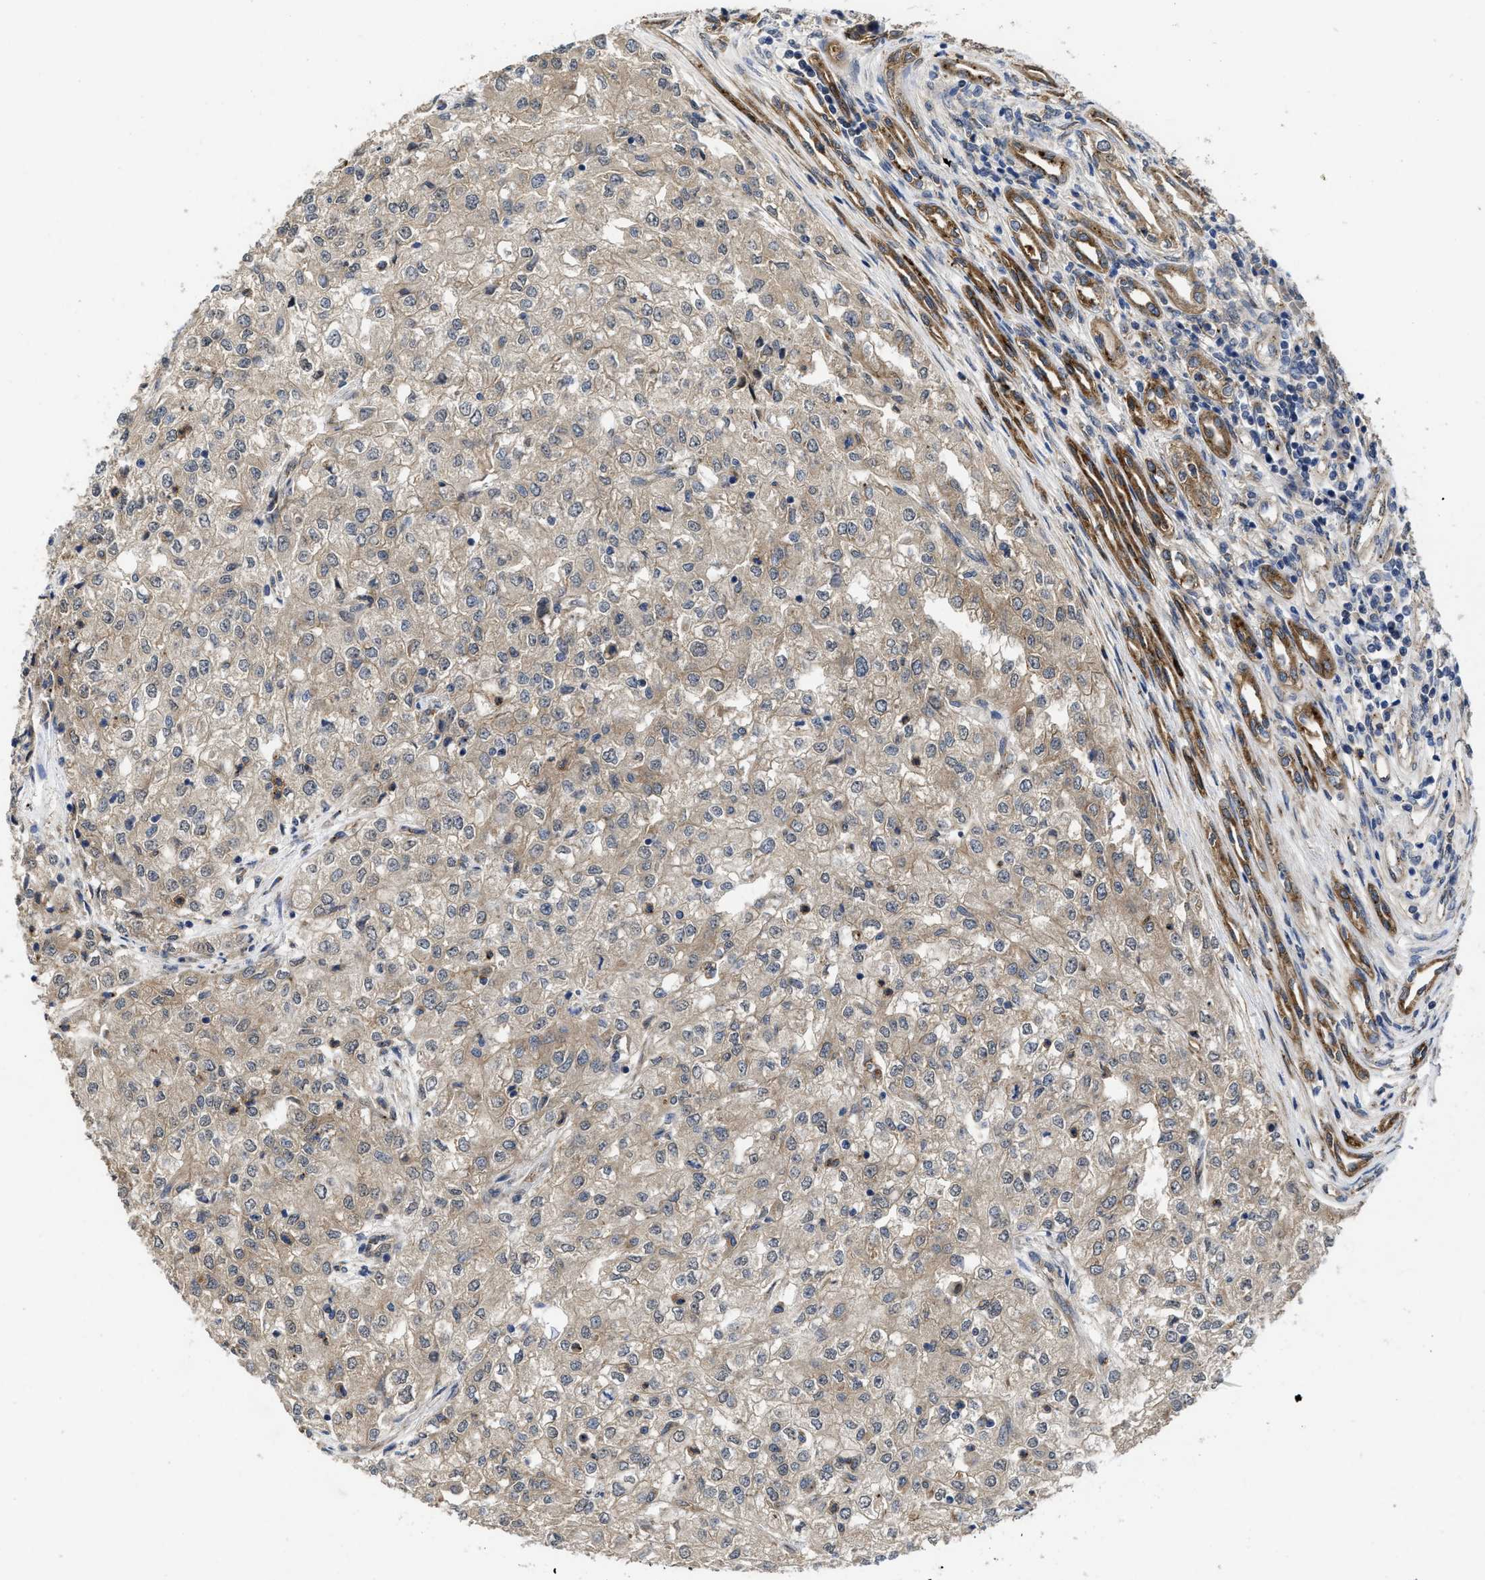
{"staining": {"intensity": "weak", "quantity": "<25%", "location": "cytoplasmic/membranous"}, "tissue": "renal cancer", "cell_type": "Tumor cells", "image_type": "cancer", "snomed": [{"axis": "morphology", "description": "Adenocarcinoma, NOS"}, {"axis": "topography", "description": "Kidney"}], "caption": "Human renal cancer stained for a protein using immunohistochemistry (IHC) displays no expression in tumor cells.", "gene": "PKD2", "patient": {"sex": "female", "age": 54}}